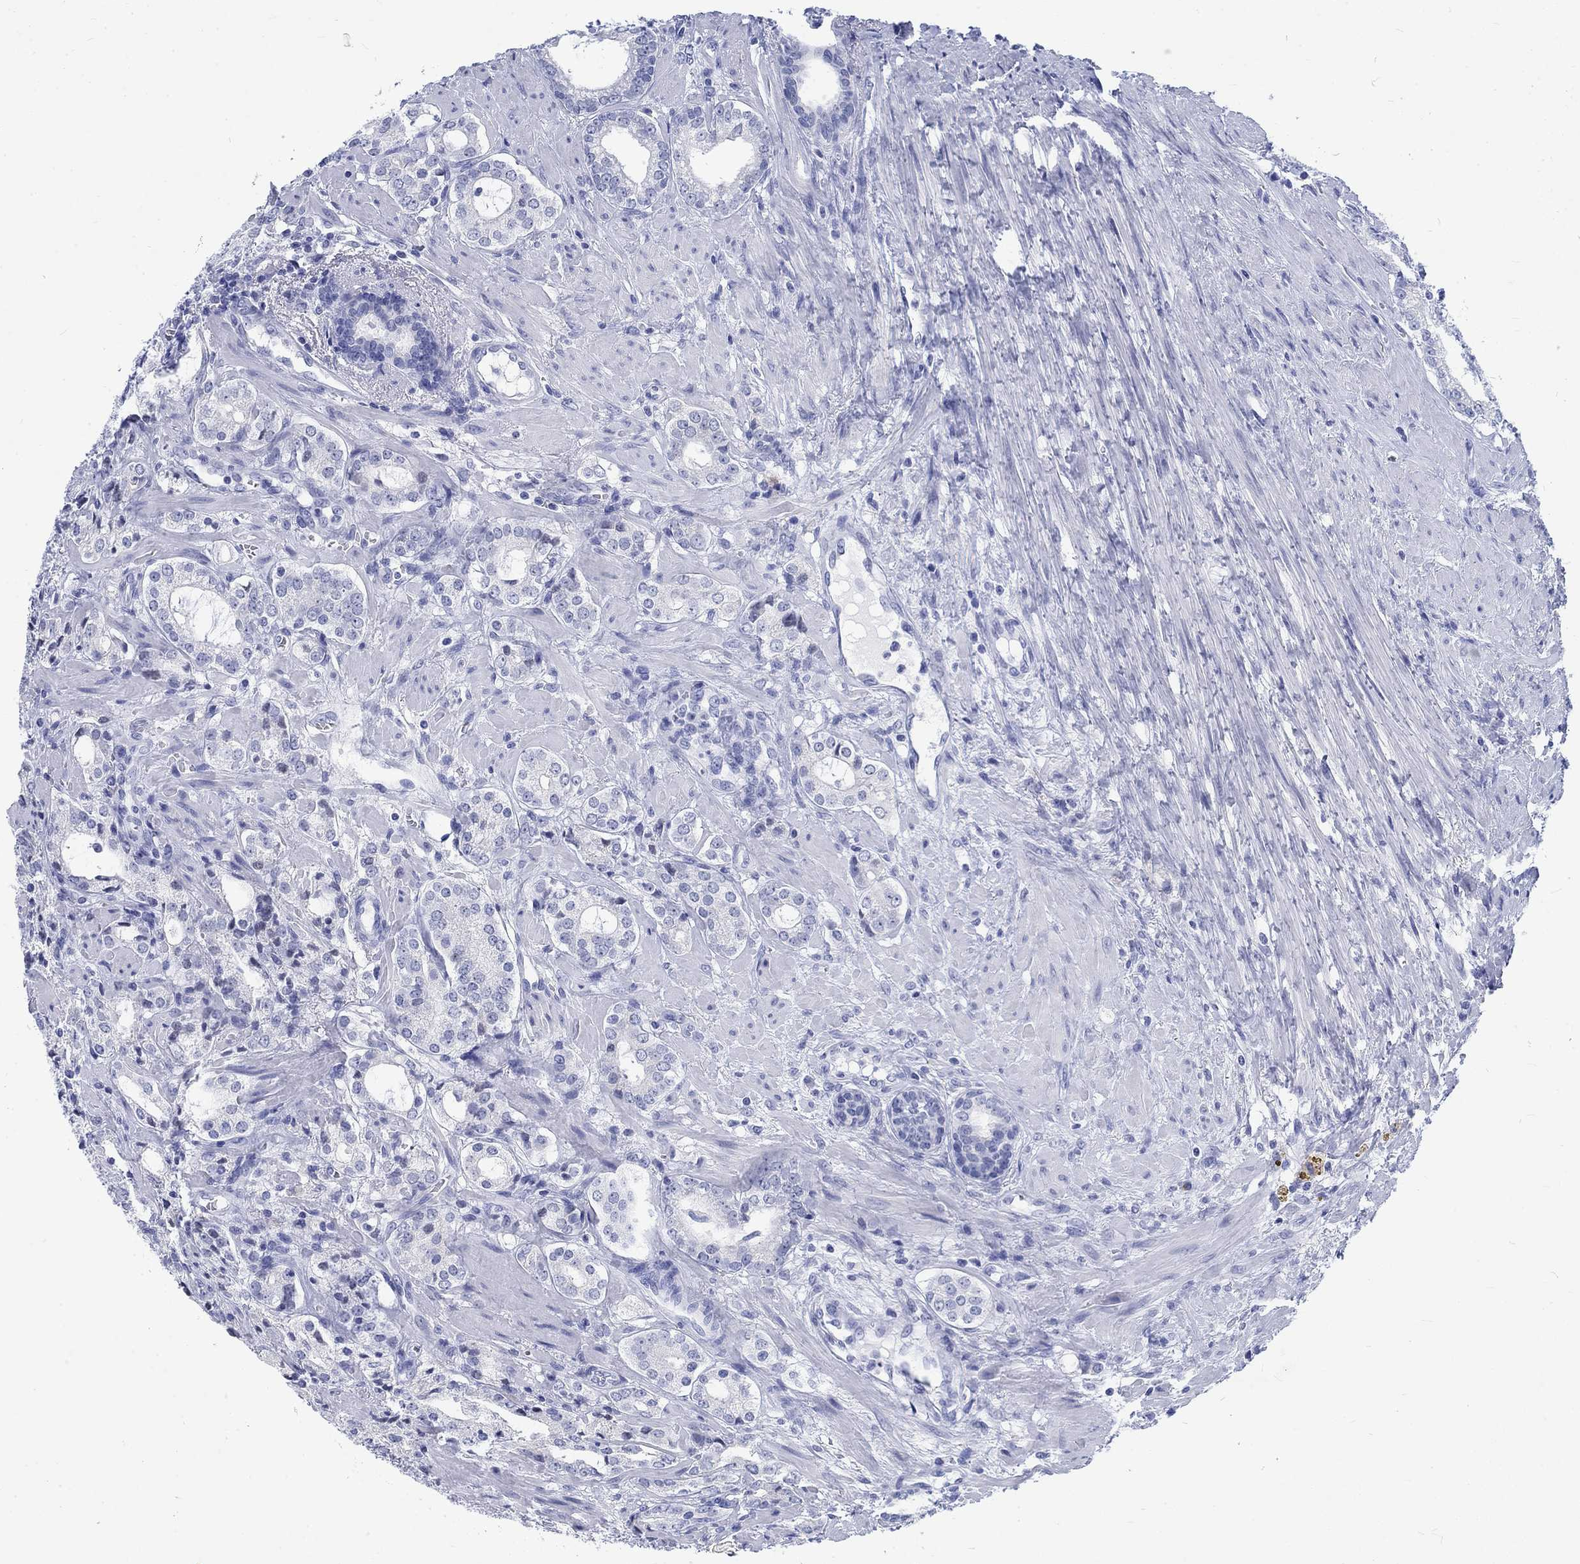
{"staining": {"intensity": "negative", "quantity": "none", "location": "none"}, "tissue": "prostate cancer", "cell_type": "Tumor cells", "image_type": "cancer", "snomed": [{"axis": "morphology", "description": "Adenocarcinoma, NOS"}, {"axis": "topography", "description": "Prostate"}], "caption": "Tumor cells show no significant staining in prostate adenocarcinoma.", "gene": "KRT76", "patient": {"sex": "male", "age": 66}}